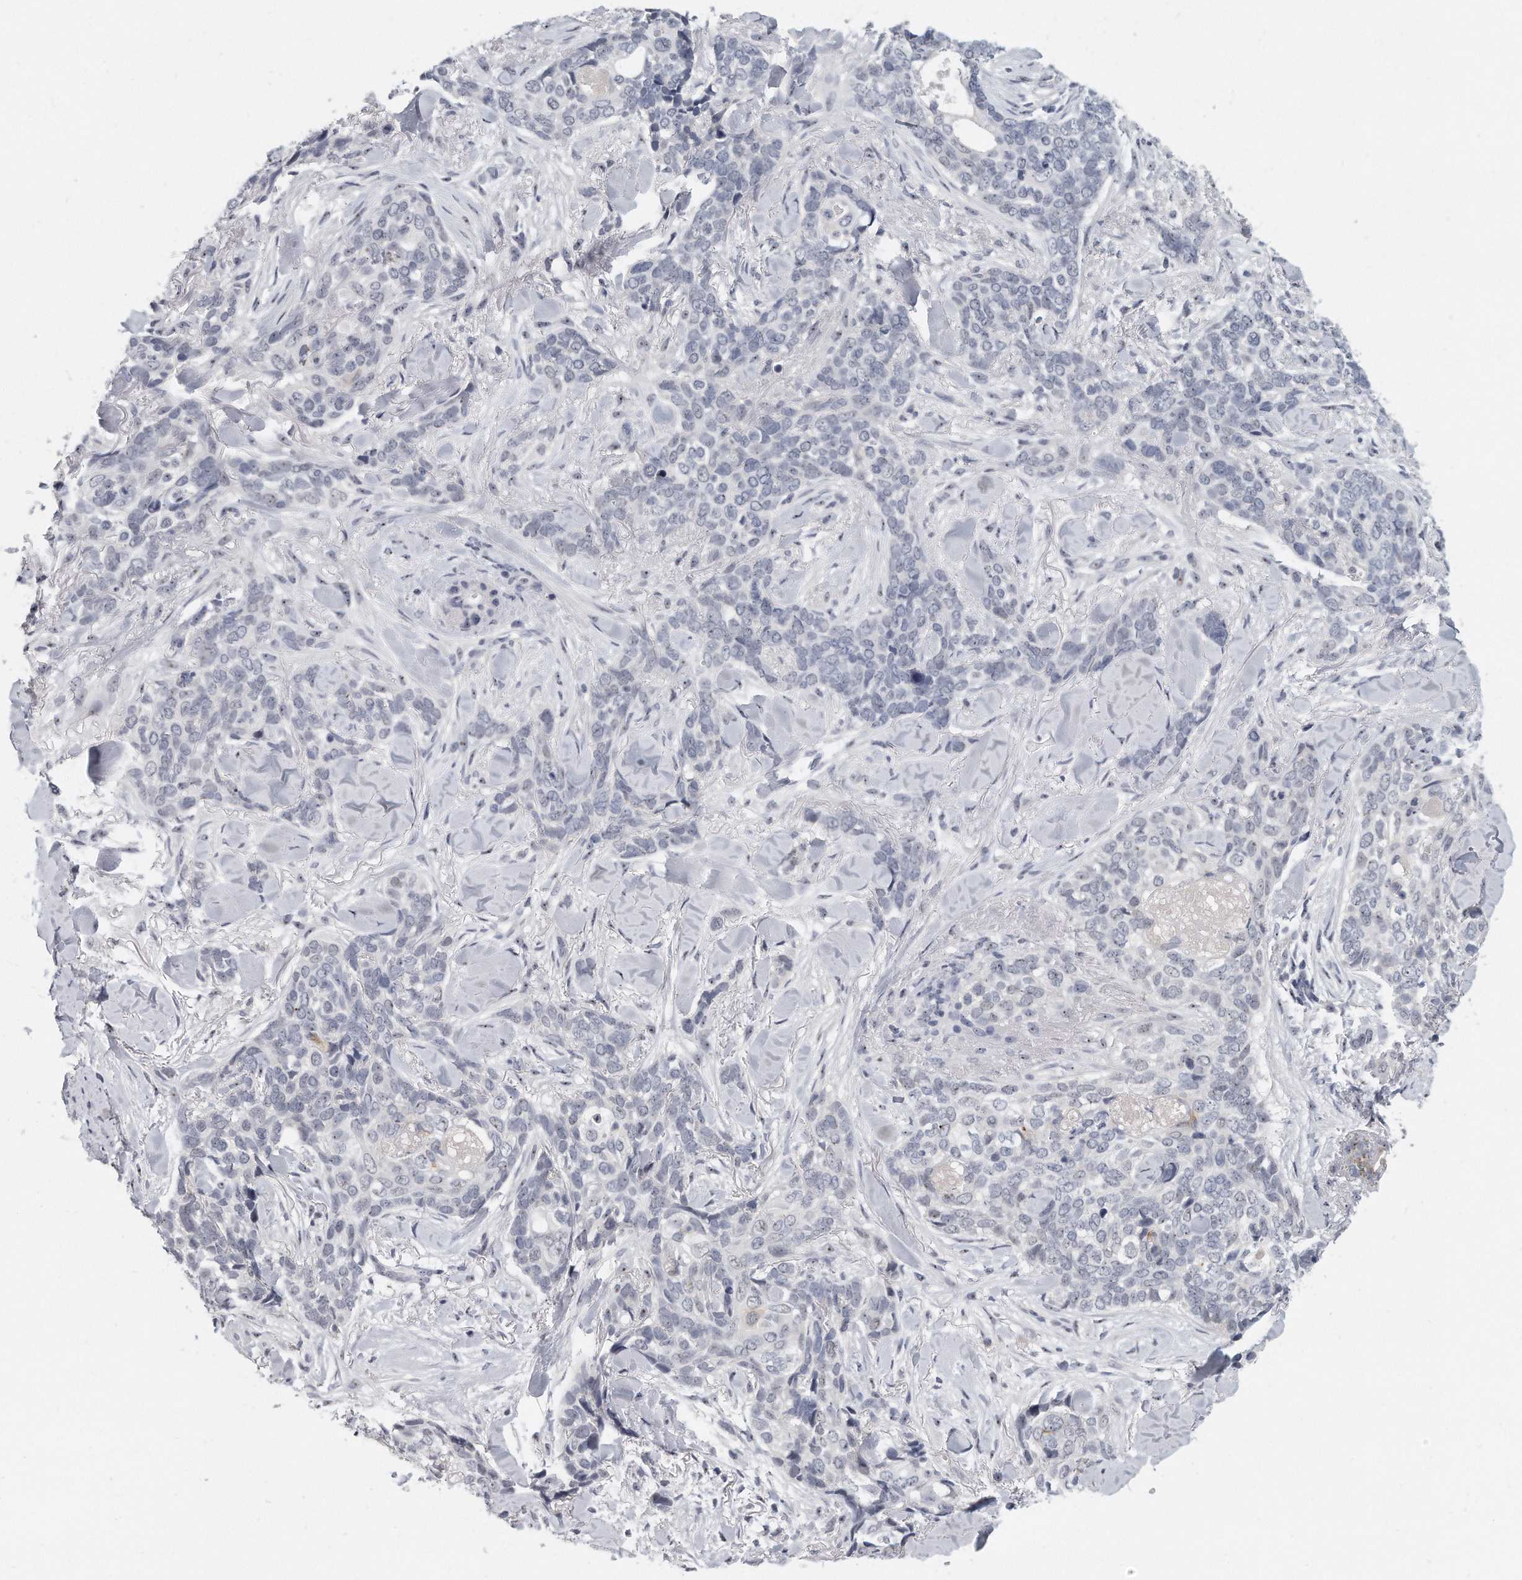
{"staining": {"intensity": "negative", "quantity": "none", "location": "none"}, "tissue": "skin cancer", "cell_type": "Tumor cells", "image_type": "cancer", "snomed": [{"axis": "morphology", "description": "Basal cell carcinoma"}, {"axis": "topography", "description": "Skin"}], "caption": "This is an immunohistochemistry photomicrograph of human skin basal cell carcinoma. There is no positivity in tumor cells.", "gene": "TFCP2L1", "patient": {"sex": "female", "age": 82}}